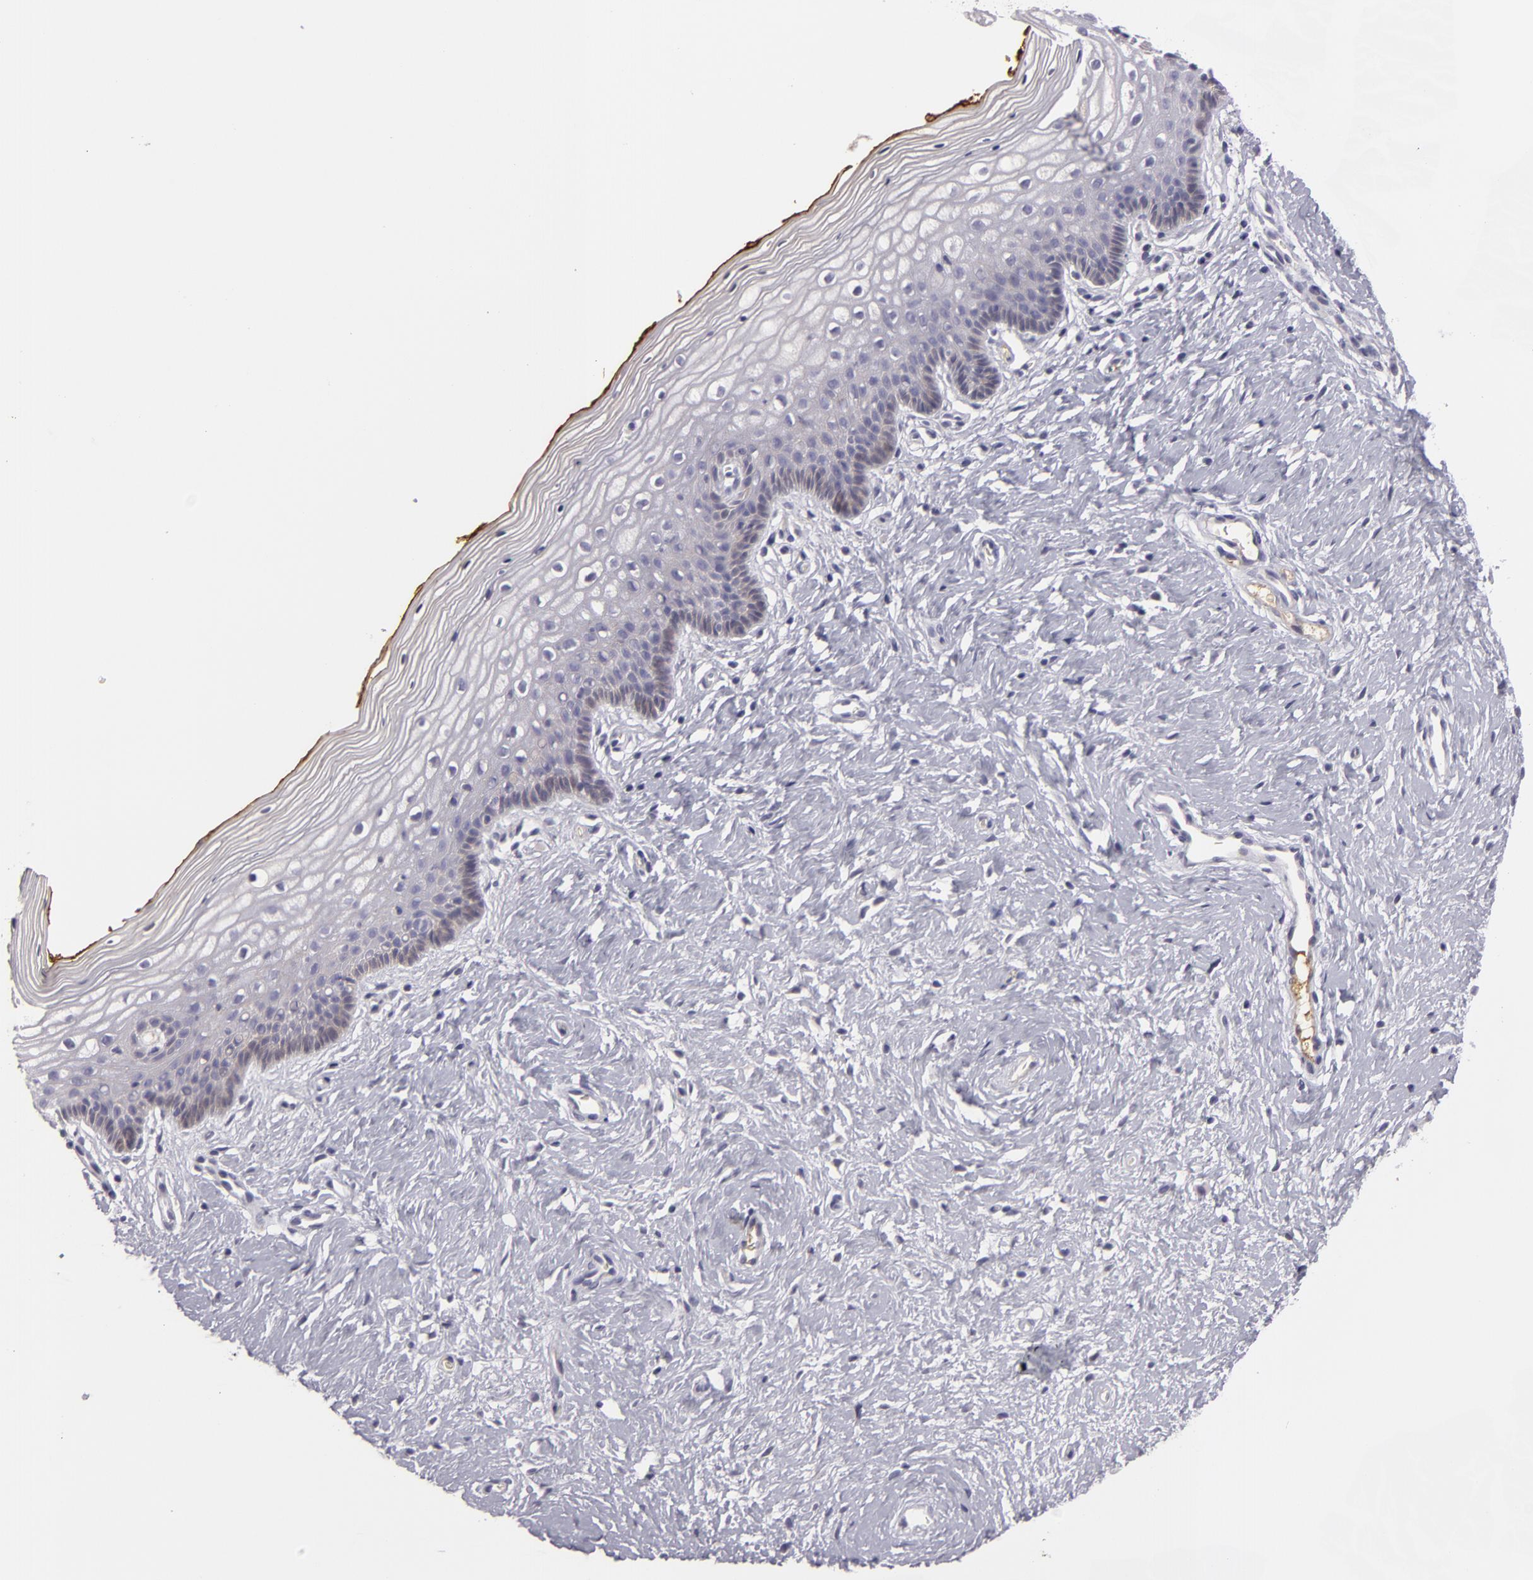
{"staining": {"intensity": "negative", "quantity": "none", "location": "none"}, "tissue": "vagina", "cell_type": "Squamous epithelial cells", "image_type": "normal", "snomed": [{"axis": "morphology", "description": "Normal tissue, NOS"}, {"axis": "topography", "description": "Vagina"}], "caption": "The IHC histopathology image has no significant staining in squamous epithelial cells of vagina. (DAB (3,3'-diaminobenzidine) immunohistochemistry with hematoxylin counter stain).", "gene": "CTNNB1", "patient": {"sex": "female", "age": 46}}